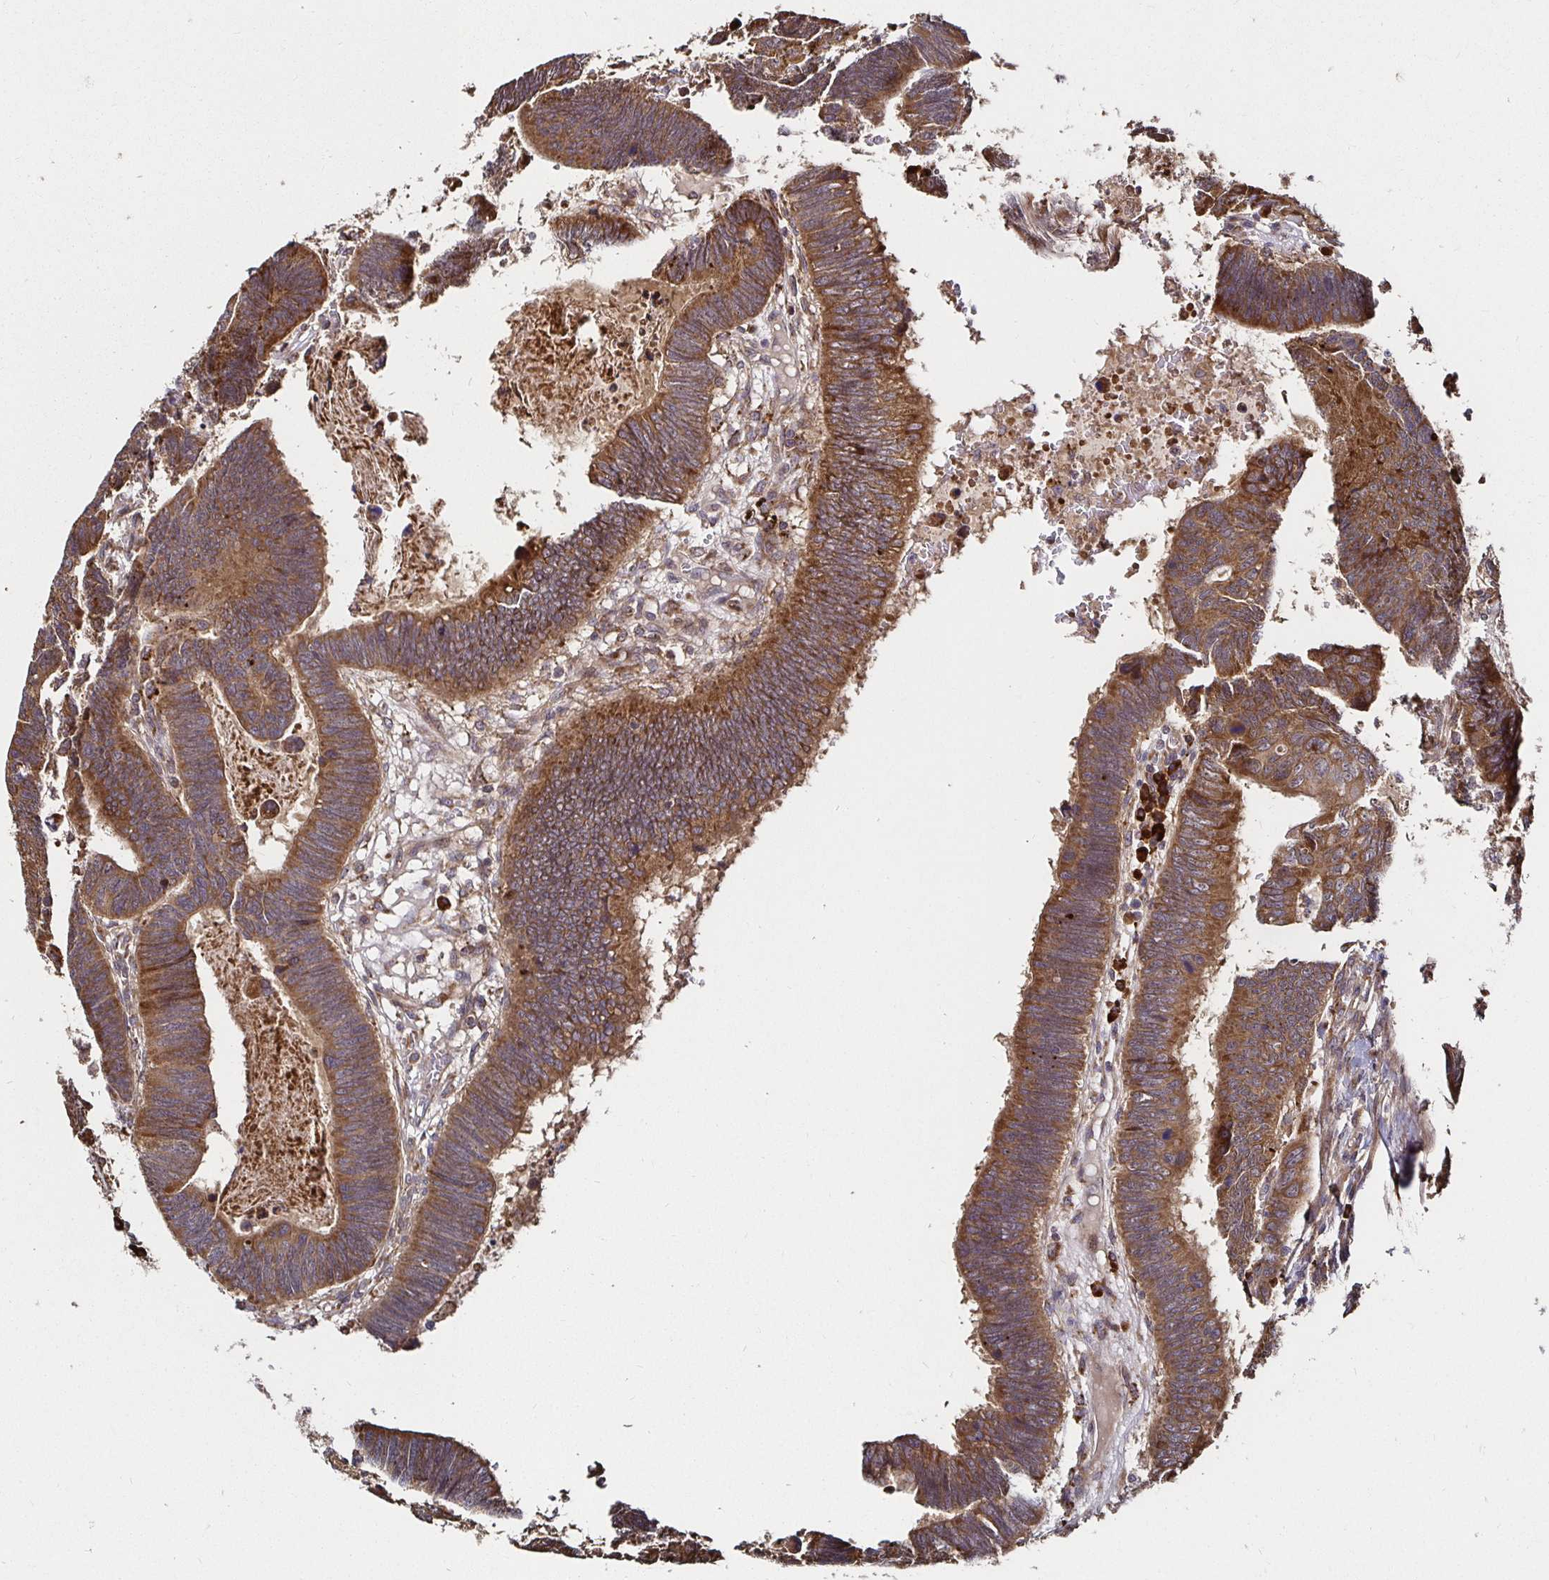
{"staining": {"intensity": "moderate", "quantity": ">75%", "location": "cytoplasmic/membranous"}, "tissue": "colorectal cancer", "cell_type": "Tumor cells", "image_type": "cancer", "snomed": [{"axis": "morphology", "description": "Adenocarcinoma, NOS"}, {"axis": "topography", "description": "Colon"}], "caption": "Colorectal cancer (adenocarcinoma) stained with a brown dye reveals moderate cytoplasmic/membranous positive staining in approximately >75% of tumor cells.", "gene": "MLST8", "patient": {"sex": "male", "age": 62}}